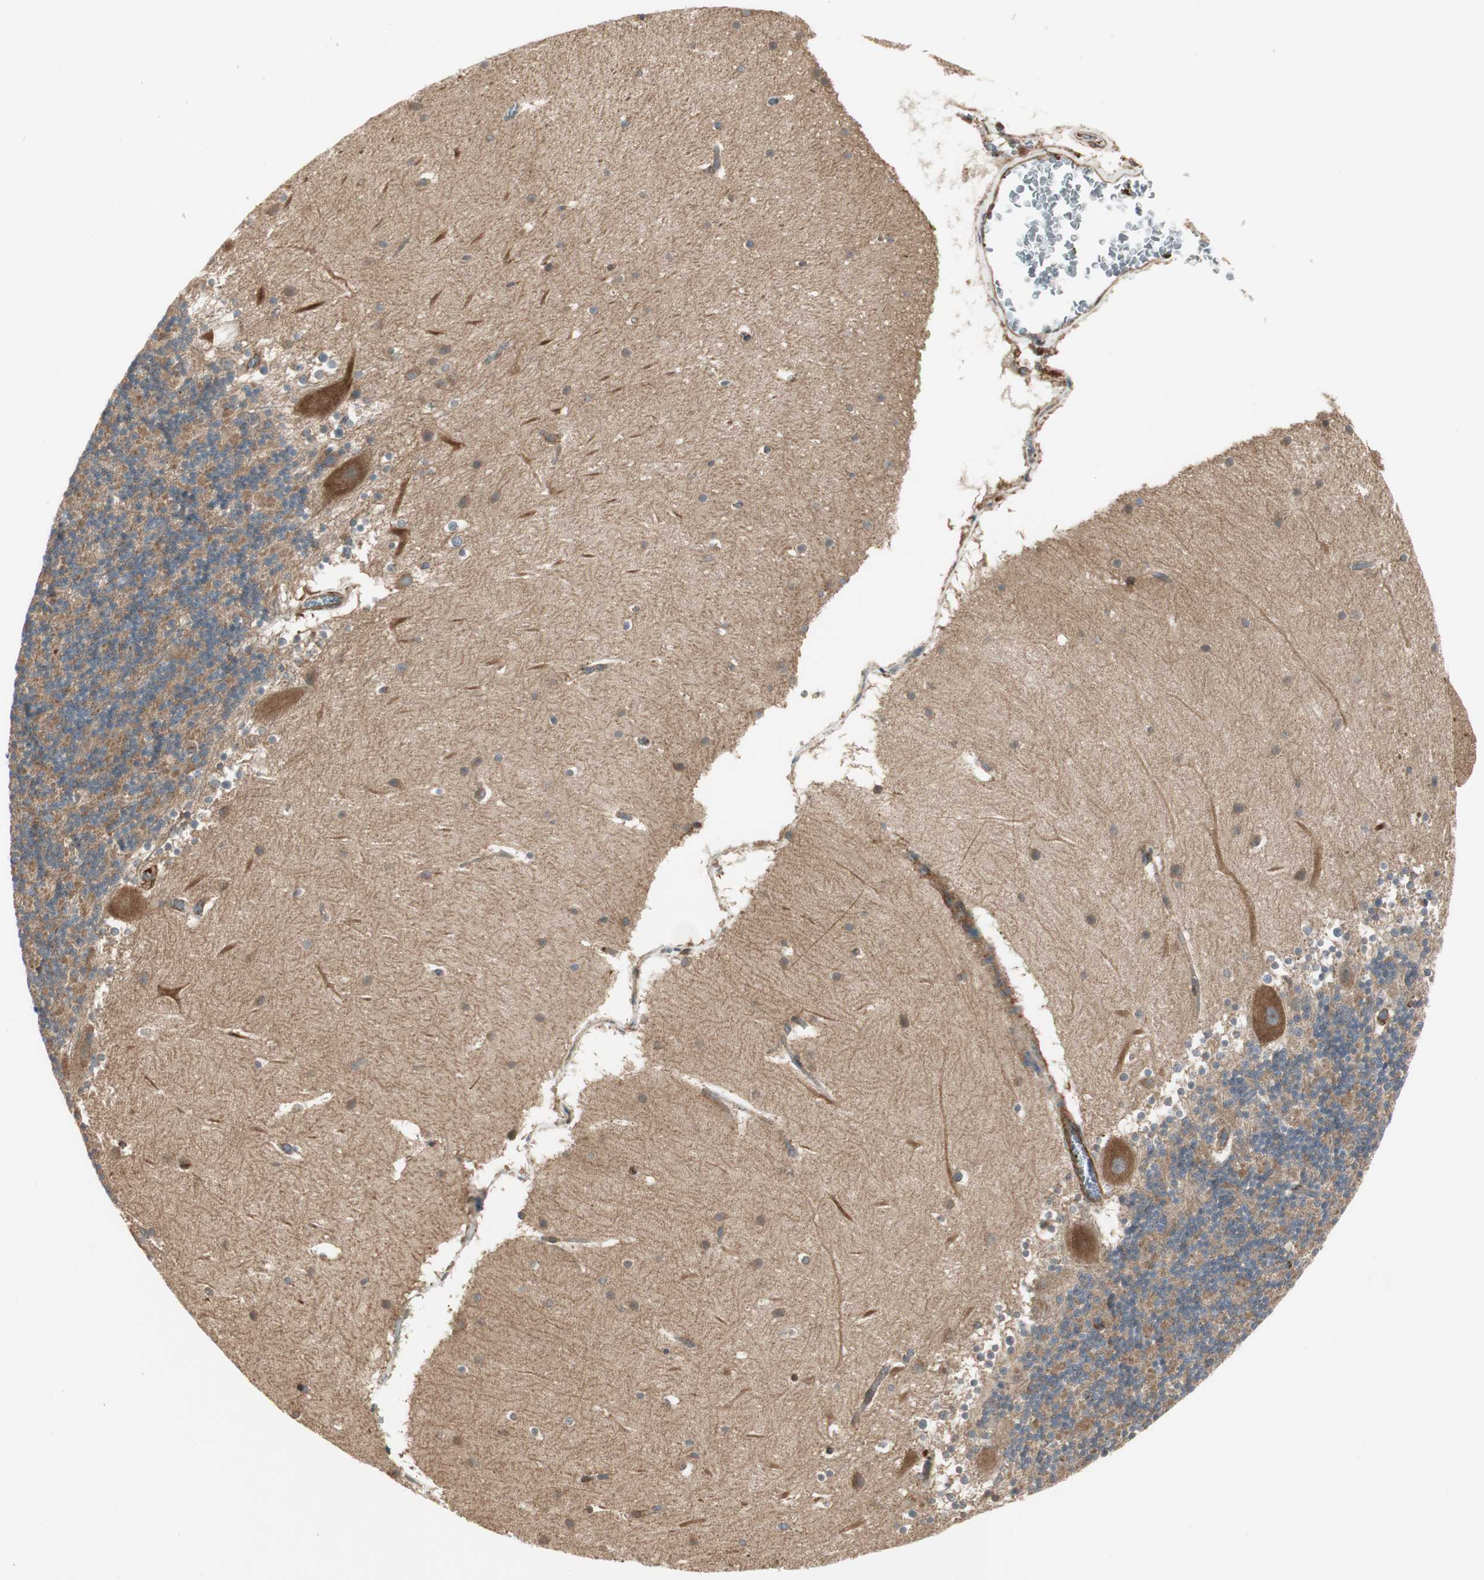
{"staining": {"intensity": "moderate", "quantity": "25%-75%", "location": "cytoplasmic/membranous"}, "tissue": "cerebellum", "cell_type": "Cells in granular layer", "image_type": "normal", "snomed": [{"axis": "morphology", "description": "Normal tissue, NOS"}, {"axis": "topography", "description": "Cerebellum"}], "caption": "An image of cerebellum stained for a protein reveals moderate cytoplasmic/membranous brown staining in cells in granular layer.", "gene": "PRKG1", "patient": {"sex": "female", "age": 19}}